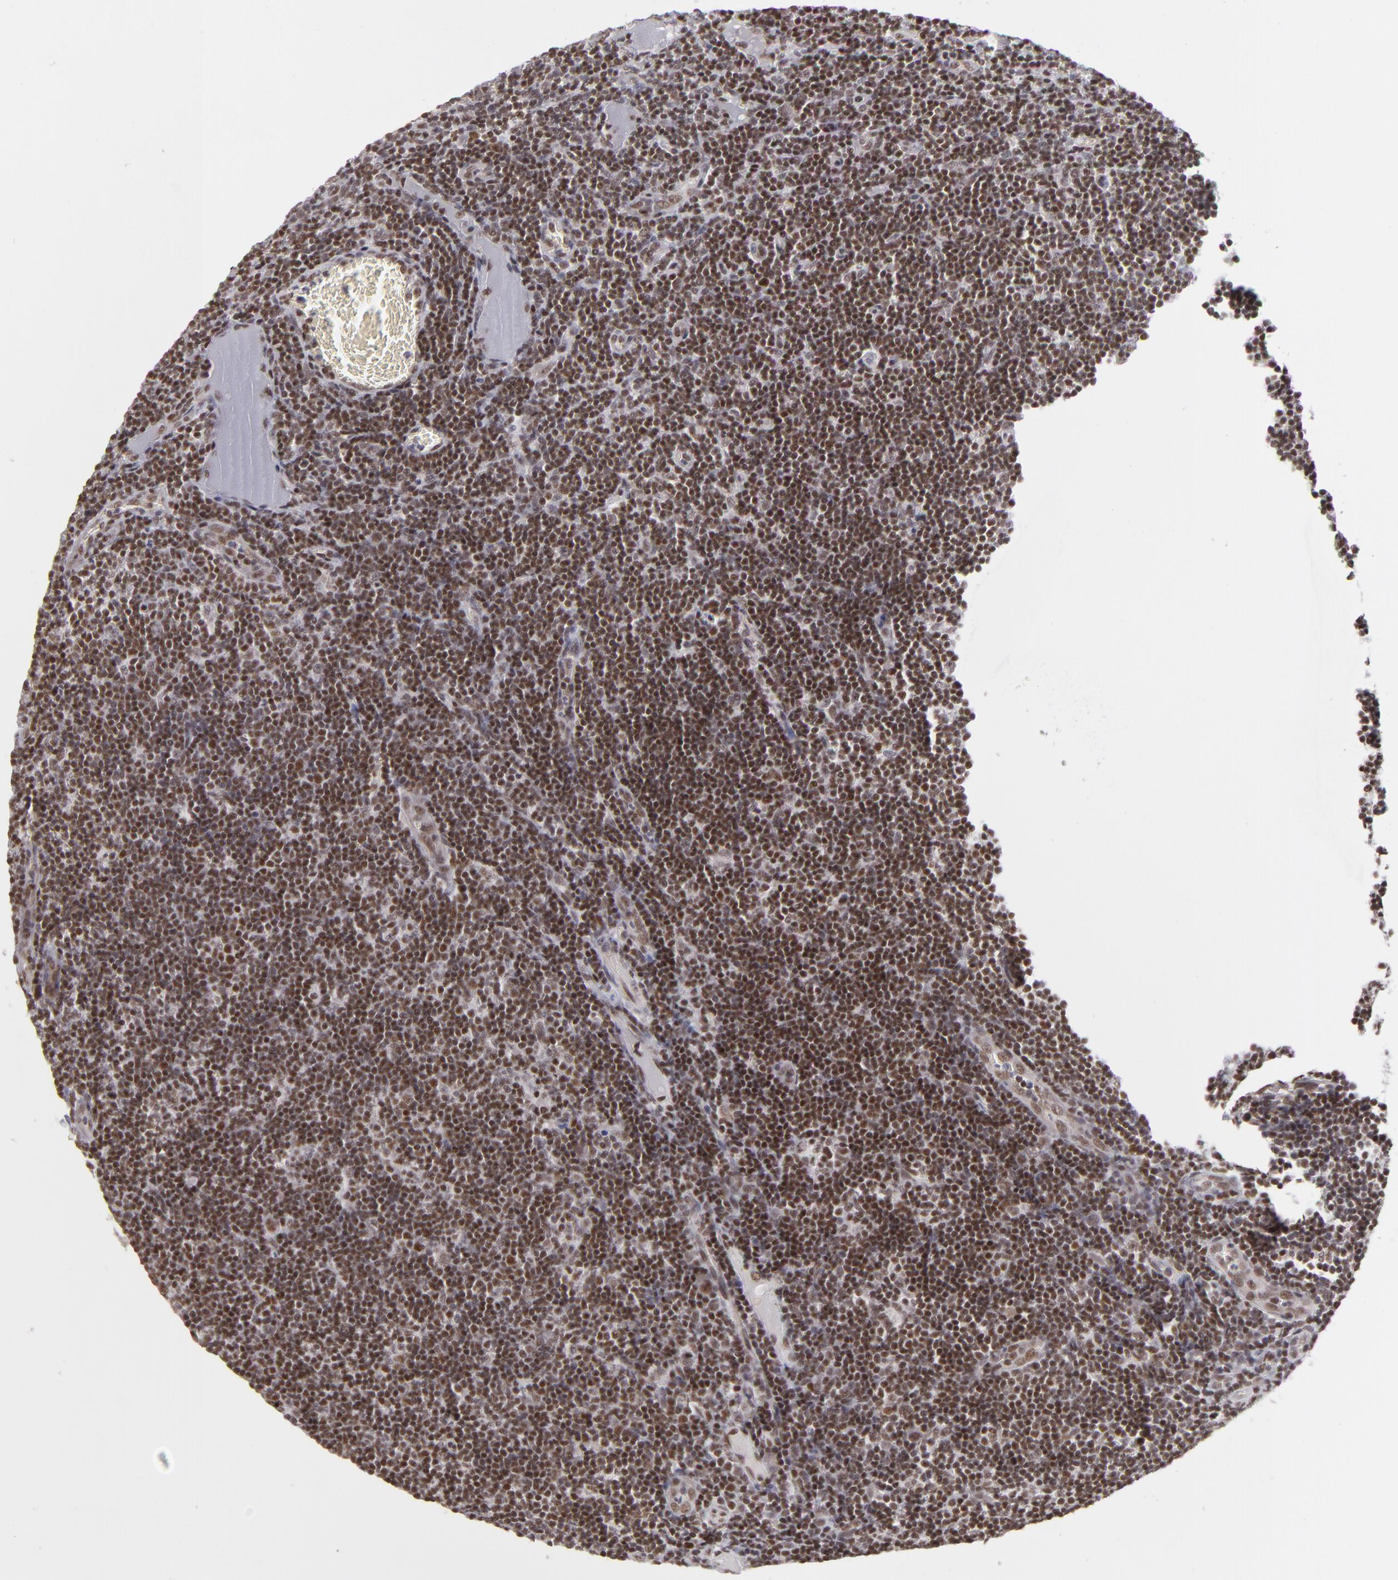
{"staining": {"intensity": "moderate", "quantity": ">75%", "location": "nuclear"}, "tissue": "lymph node", "cell_type": "Non-germinal center cells", "image_type": "normal", "snomed": [{"axis": "morphology", "description": "Normal tissue, NOS"}, {"axis": "morphology", "description": "Inflammation, NOS"}, {"axis": "topography", "description": "Lymph node"}, {"axis": "topography", "description": "Salivary gland"}], "caption": "Protein staining displays moderate nuclear positivity in approximately >75% of non-germinal center cells in normal lymph node.", "gene": "MLLT3", "patient": {"sex": "male", "age": 3}}